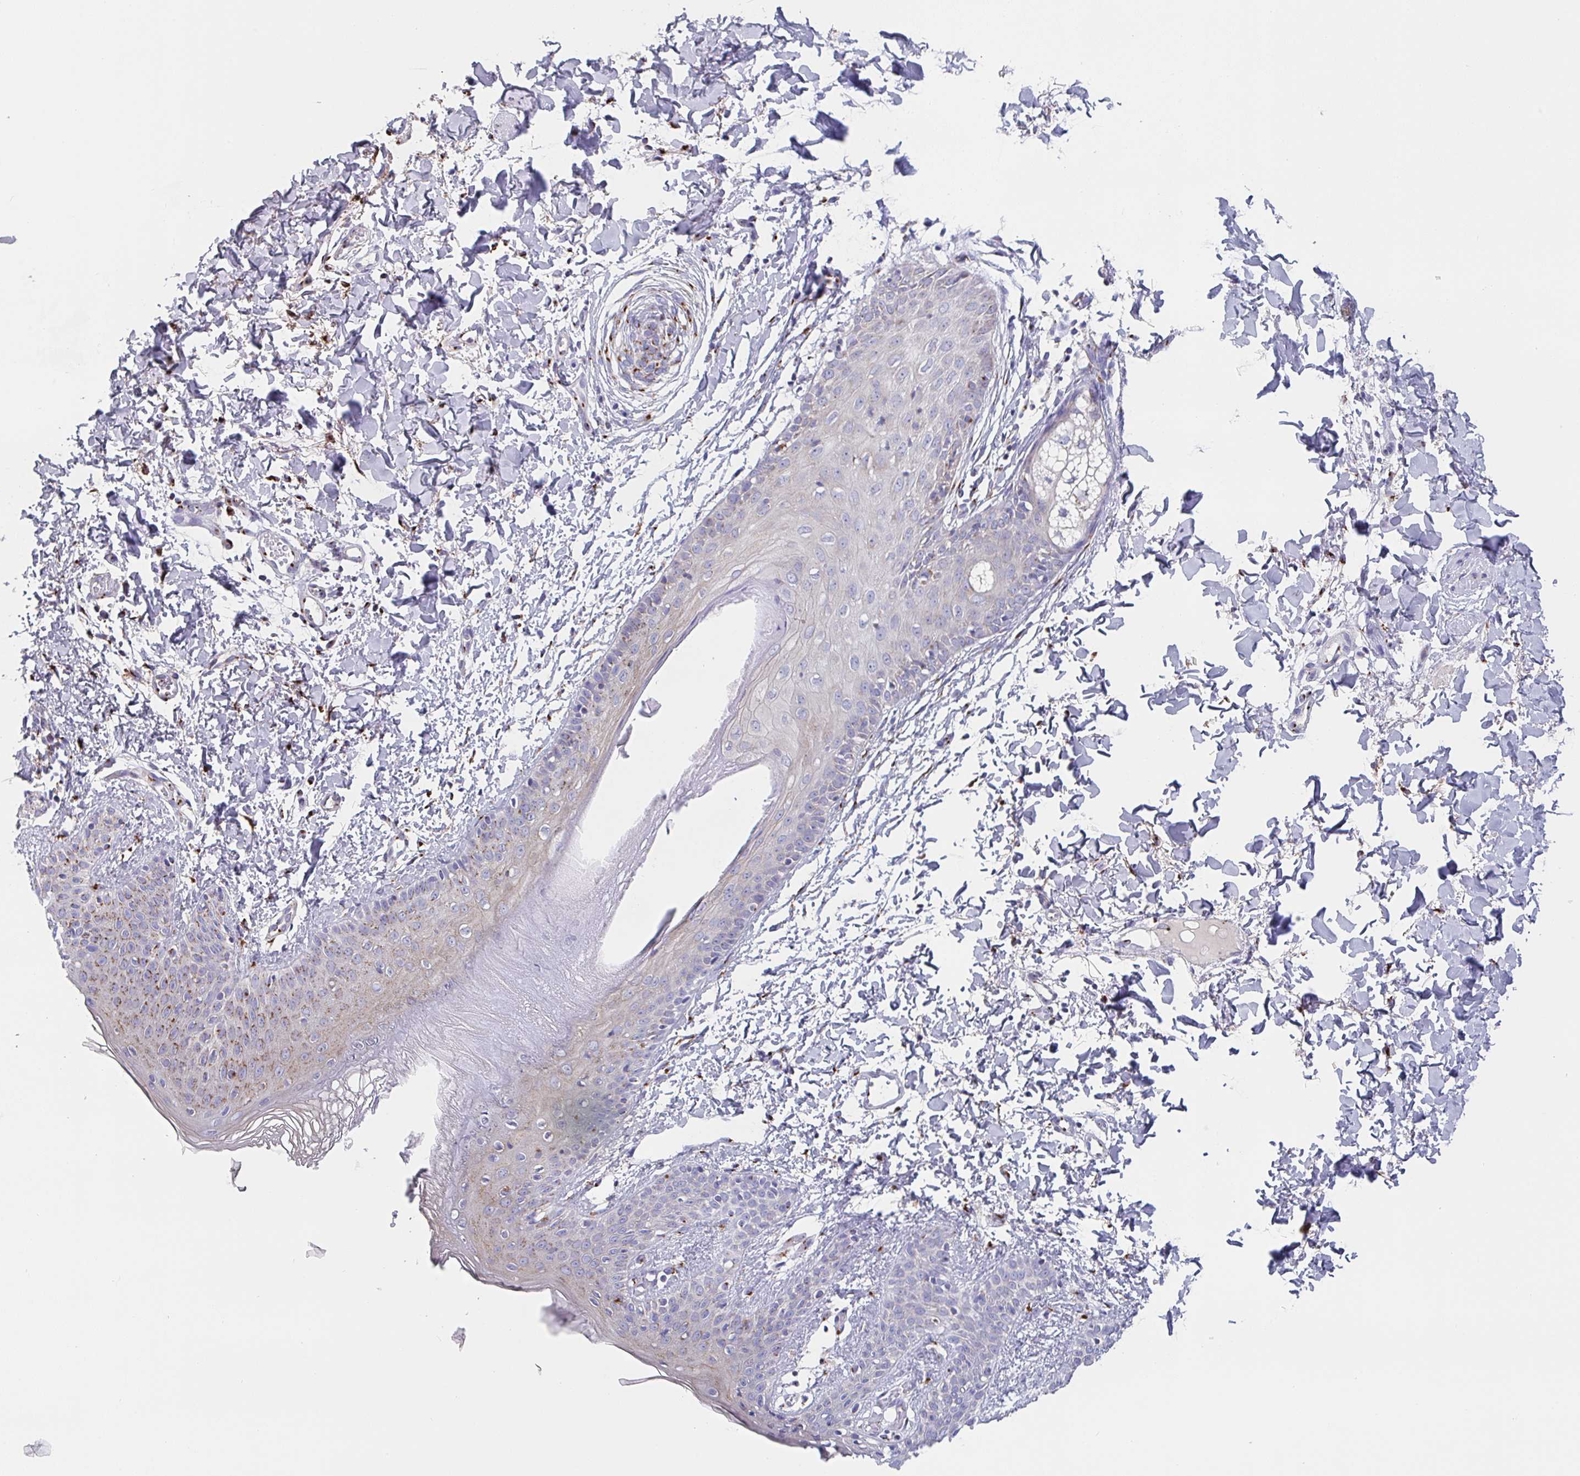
{"staining": {"intensity": "strong", "quantity": "25%-75%", "location": "cytoplasmic/membranous"}, "tissue": "skin", "cell_type": "Fibroblasts", "image_type": "normal", "snomed": [{"axis": "morphology", "description": "Normal tissue, NOS"}, {"axis": "topography", "description": "Skin"}], "caption": "This is an image of immunohistochemistry staining of benign skin, which shows strong positivity in the cytoplasmic/membranous of fibroblasts.", "gene": "PROSER3", "patient": {"sex": "male", "age": 16}}